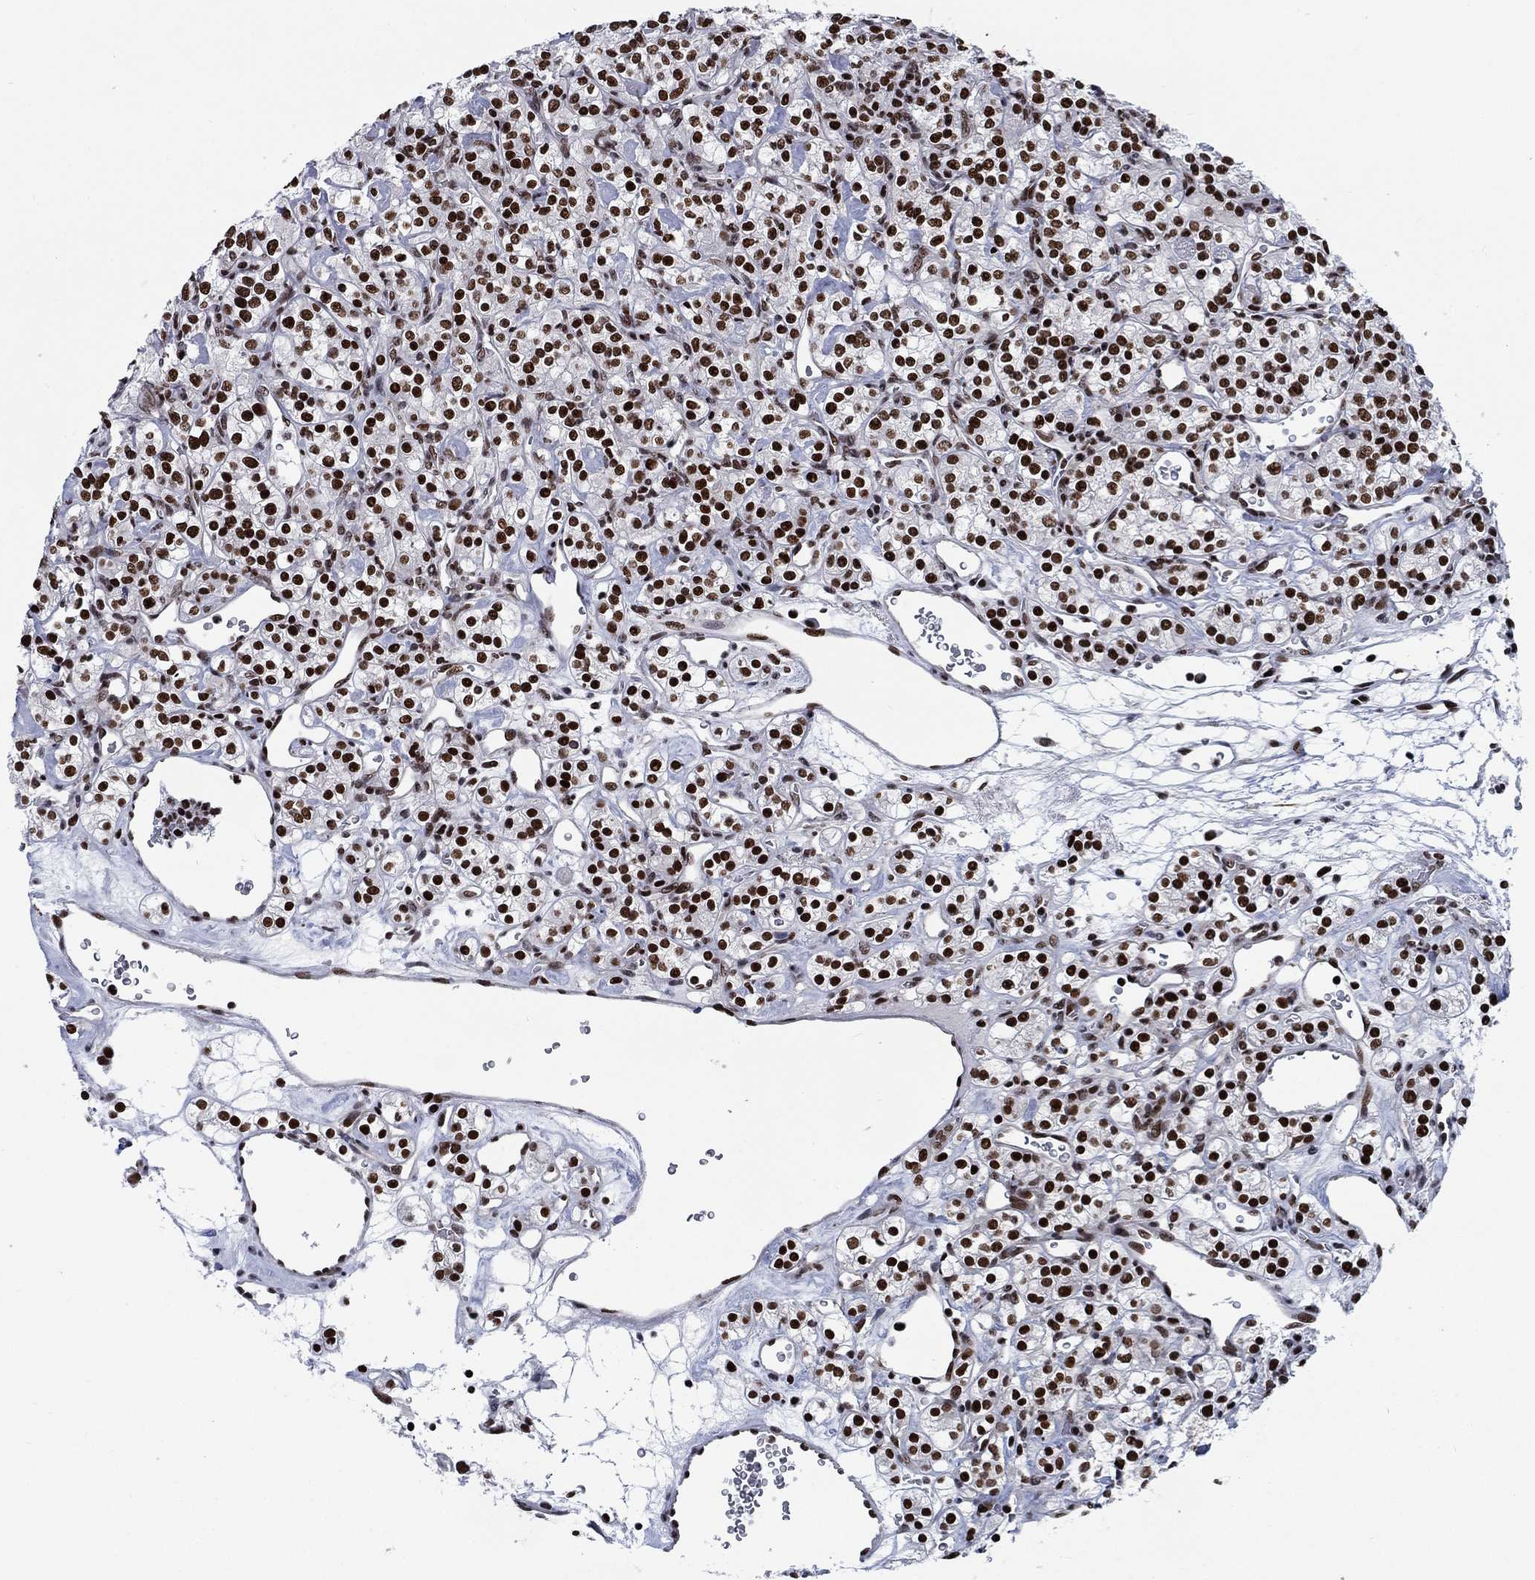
{"staining": {"intensity": "strong", "quantity": ">75%", "location": "nuclear"}, "tissue": "renal cancer", "cell_type": "Tumor cells", "image_type": "cancer", "snomed": [{"axis": "morphology", "description": "Adenocarcinoma, NOS"}, {"axis": "topography", "description": "Kidney"}], "caption": "Immunohistochemical staining of renal cancer demonstrates high levels of strong nuclear protein expression in approximately >75% of tumor cells.", "gene": "RPRD1B", "patient": {"sex": "male", "age": 77}}